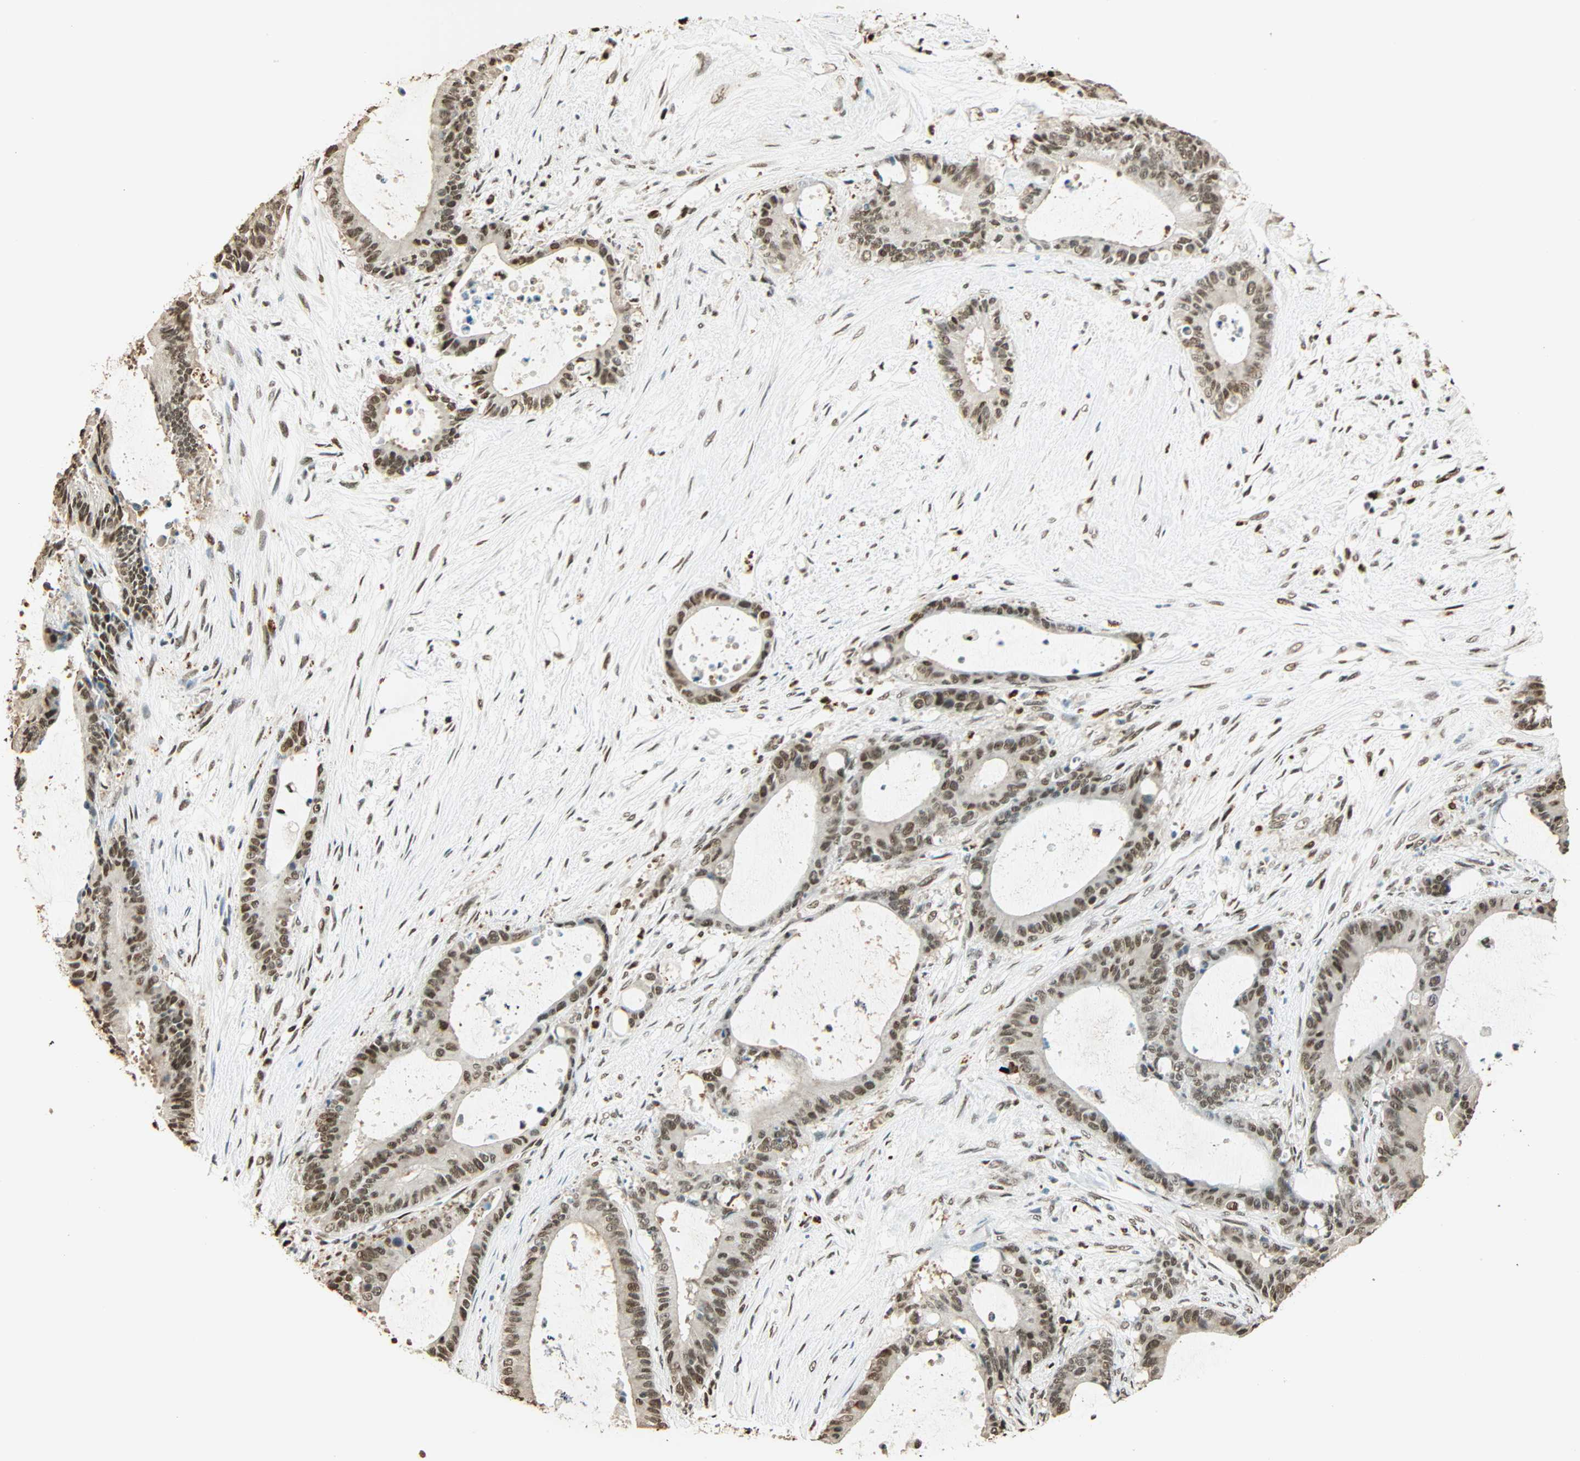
{"staining": {"intensity": "moderate", "quantity": "25%-75%", "location": "nuclear"}, "tissue": "liver cancer", "cell_type": "Tumor cells", "image_type": "cancer", "snomed": [{"axis": "morphology", "description": "Cholangiocarcinoma"}, {"axis": "topography", "description": "Liver"}], "caption": "Tumor cells reveal medium levels of moderate nuclear staining in about 25%-75% of cells in human cholangiocarcinoma (liver).", "gene": "FANCG", "patient": {"sex": "female", "age": 73}}